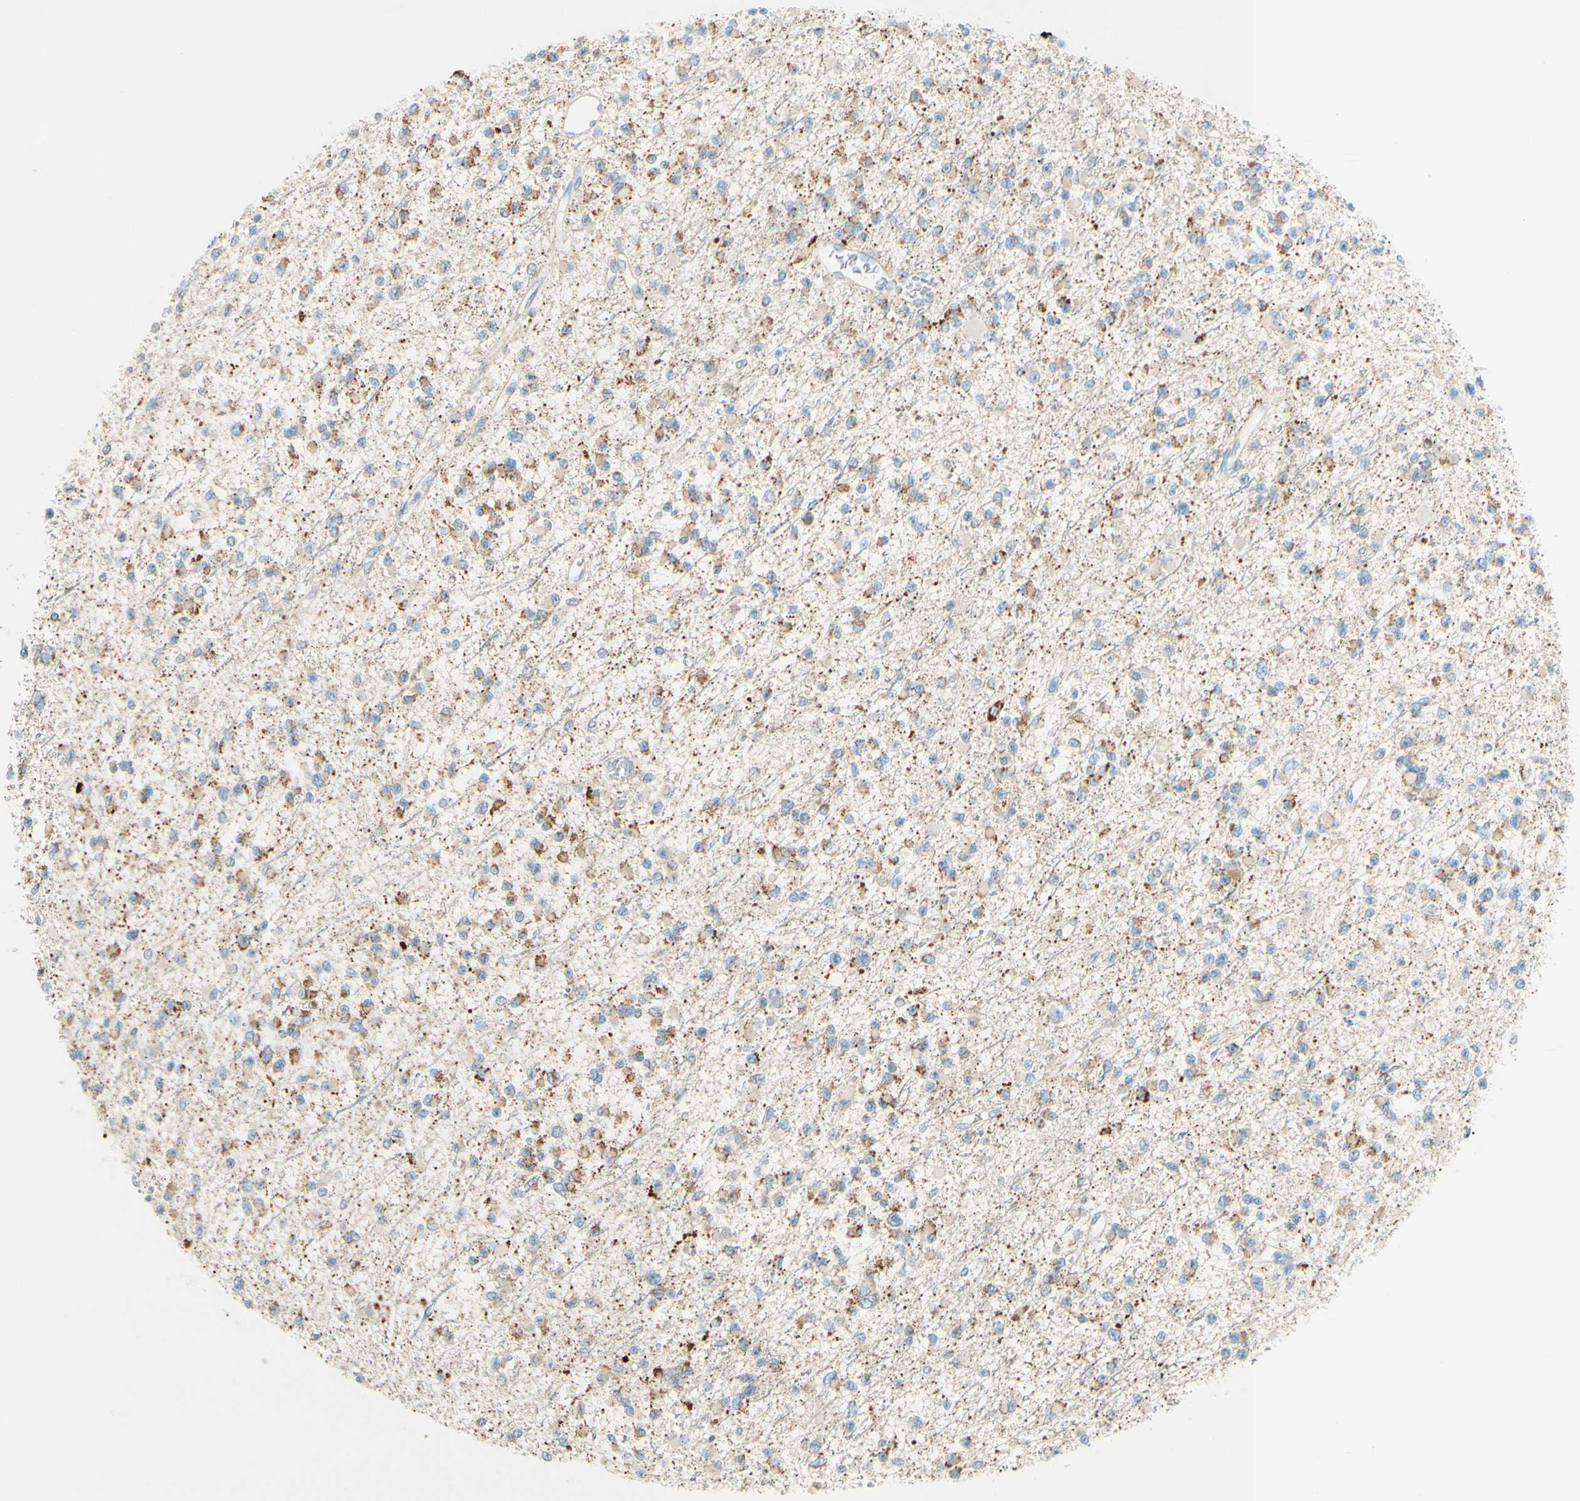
{"staining": {"intensity": "moderate", "quantity": "25%-75%", "location": "cytoplasmic/membranous"}, "tissue": "glioma", "cell_type": "Tumor cells", "image_type": "cancer", "snomed": [{"axis": "morphology", "description": "Glioma, malignant, Low grade"}, {"axis": "topography", "description": "Brain"}], "caption": "About 25%-75% of tumor cells in human malignant low-grade glioma show moderate cytoplasmic/membranous protein positivity as visualized by brown immunohistochemical staining.", "gene": "GALNT5", "patient": {"sex": "female", "age": 22}}